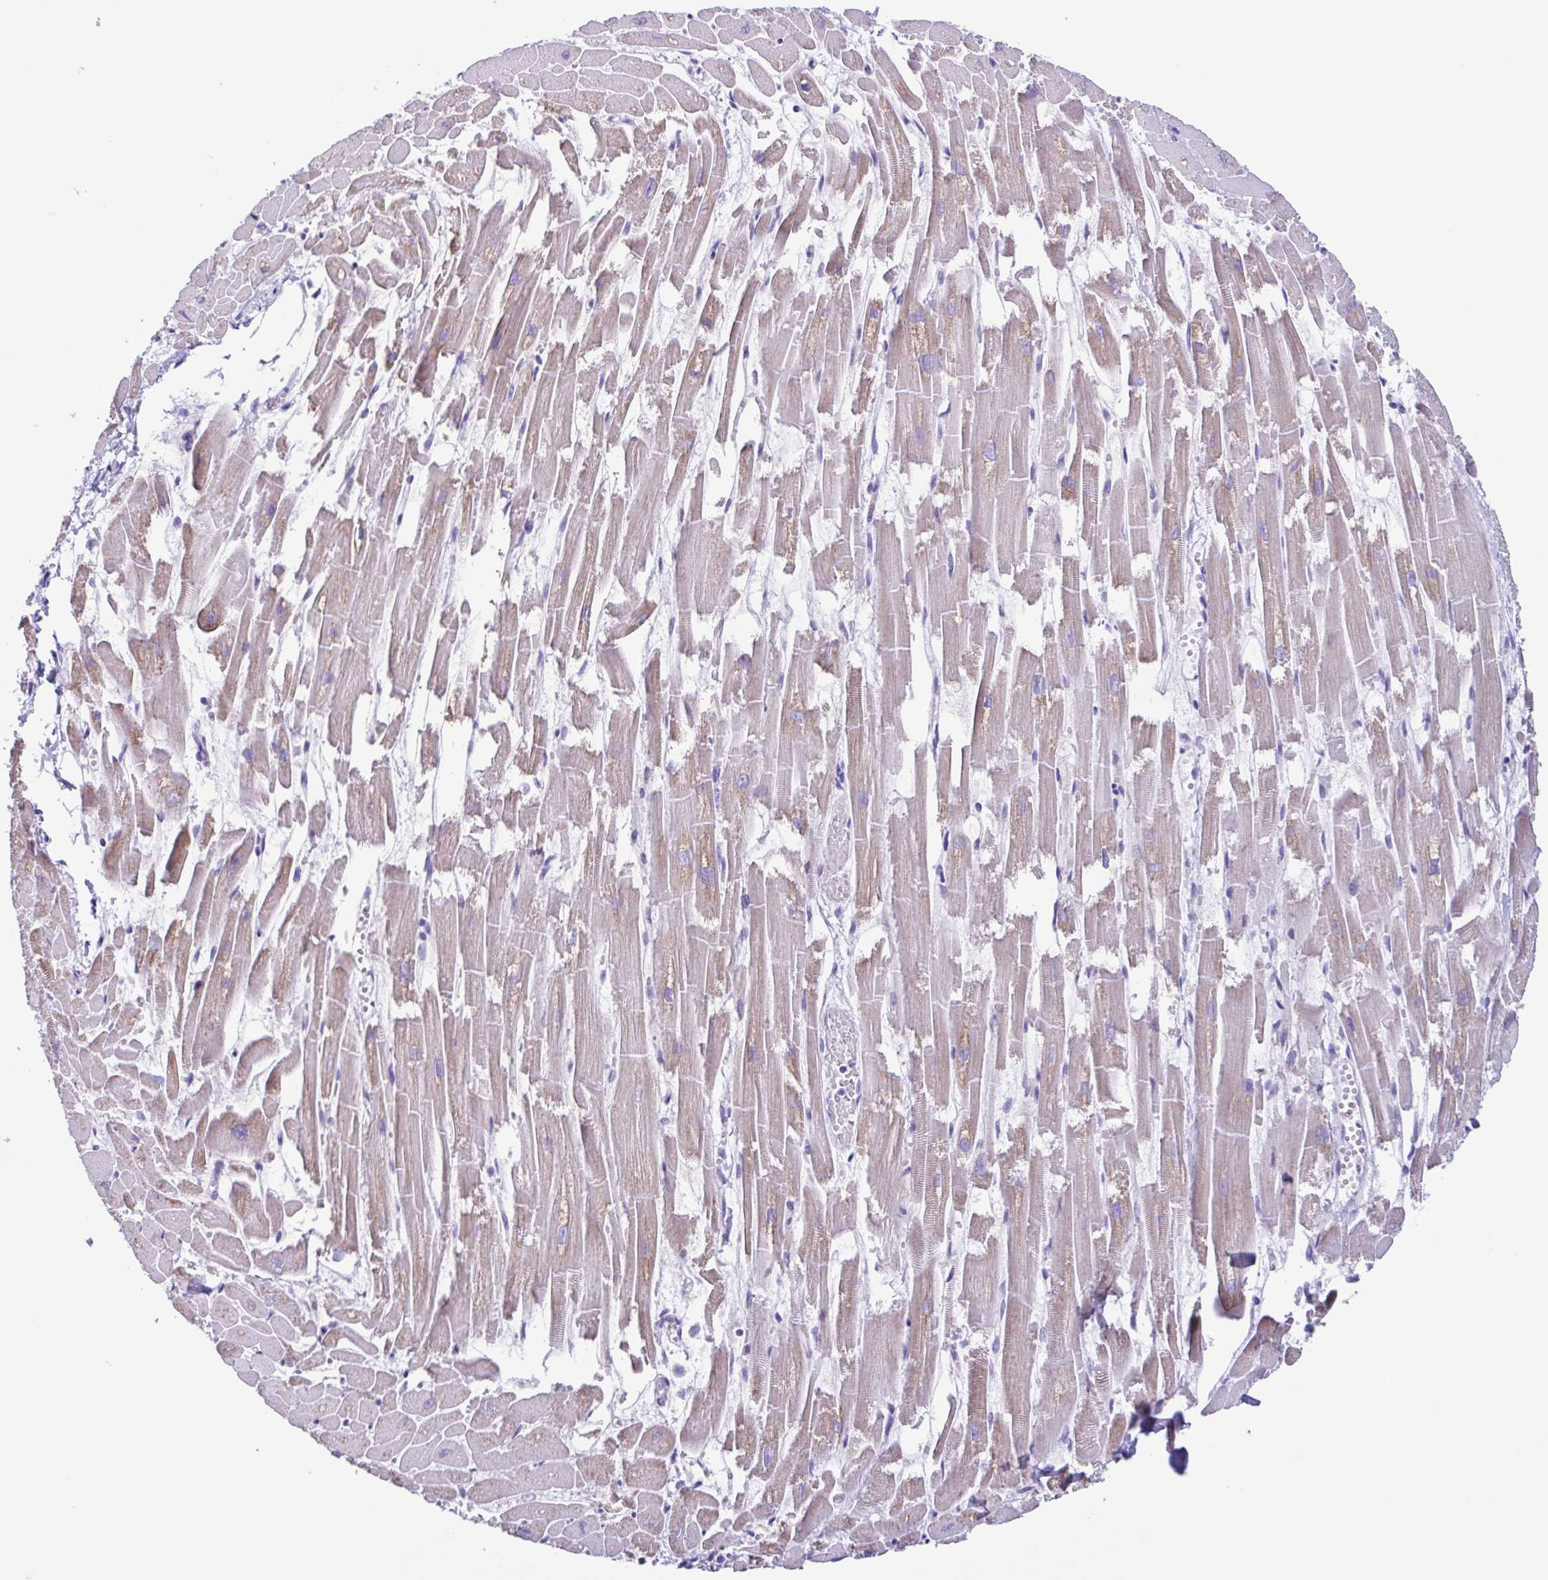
{"staining": {"intensity": "moderate", "quantity": "25%-75%", "location": "cytoplasmic/membranous"}, "tissue": "heart muscle", "cell_type": "Cardiomyocytes", "image_type": "normal", "snomed": [{"axis": "morphology", "description": "Normal tissue, NOS"}, {"axis": "topography", "description": "Heart"}], "caption": "Protein expression analysis of benign human heart muscle reveals moderate cytoplasmic/membranous staining in approximately 25%-75% of cardiomyocytes. (brown staining indicates protein expression, while blue staining denotes nuclei).", "gene": "ACTRT3", "patient": {"sex": "female", "age": 52}}